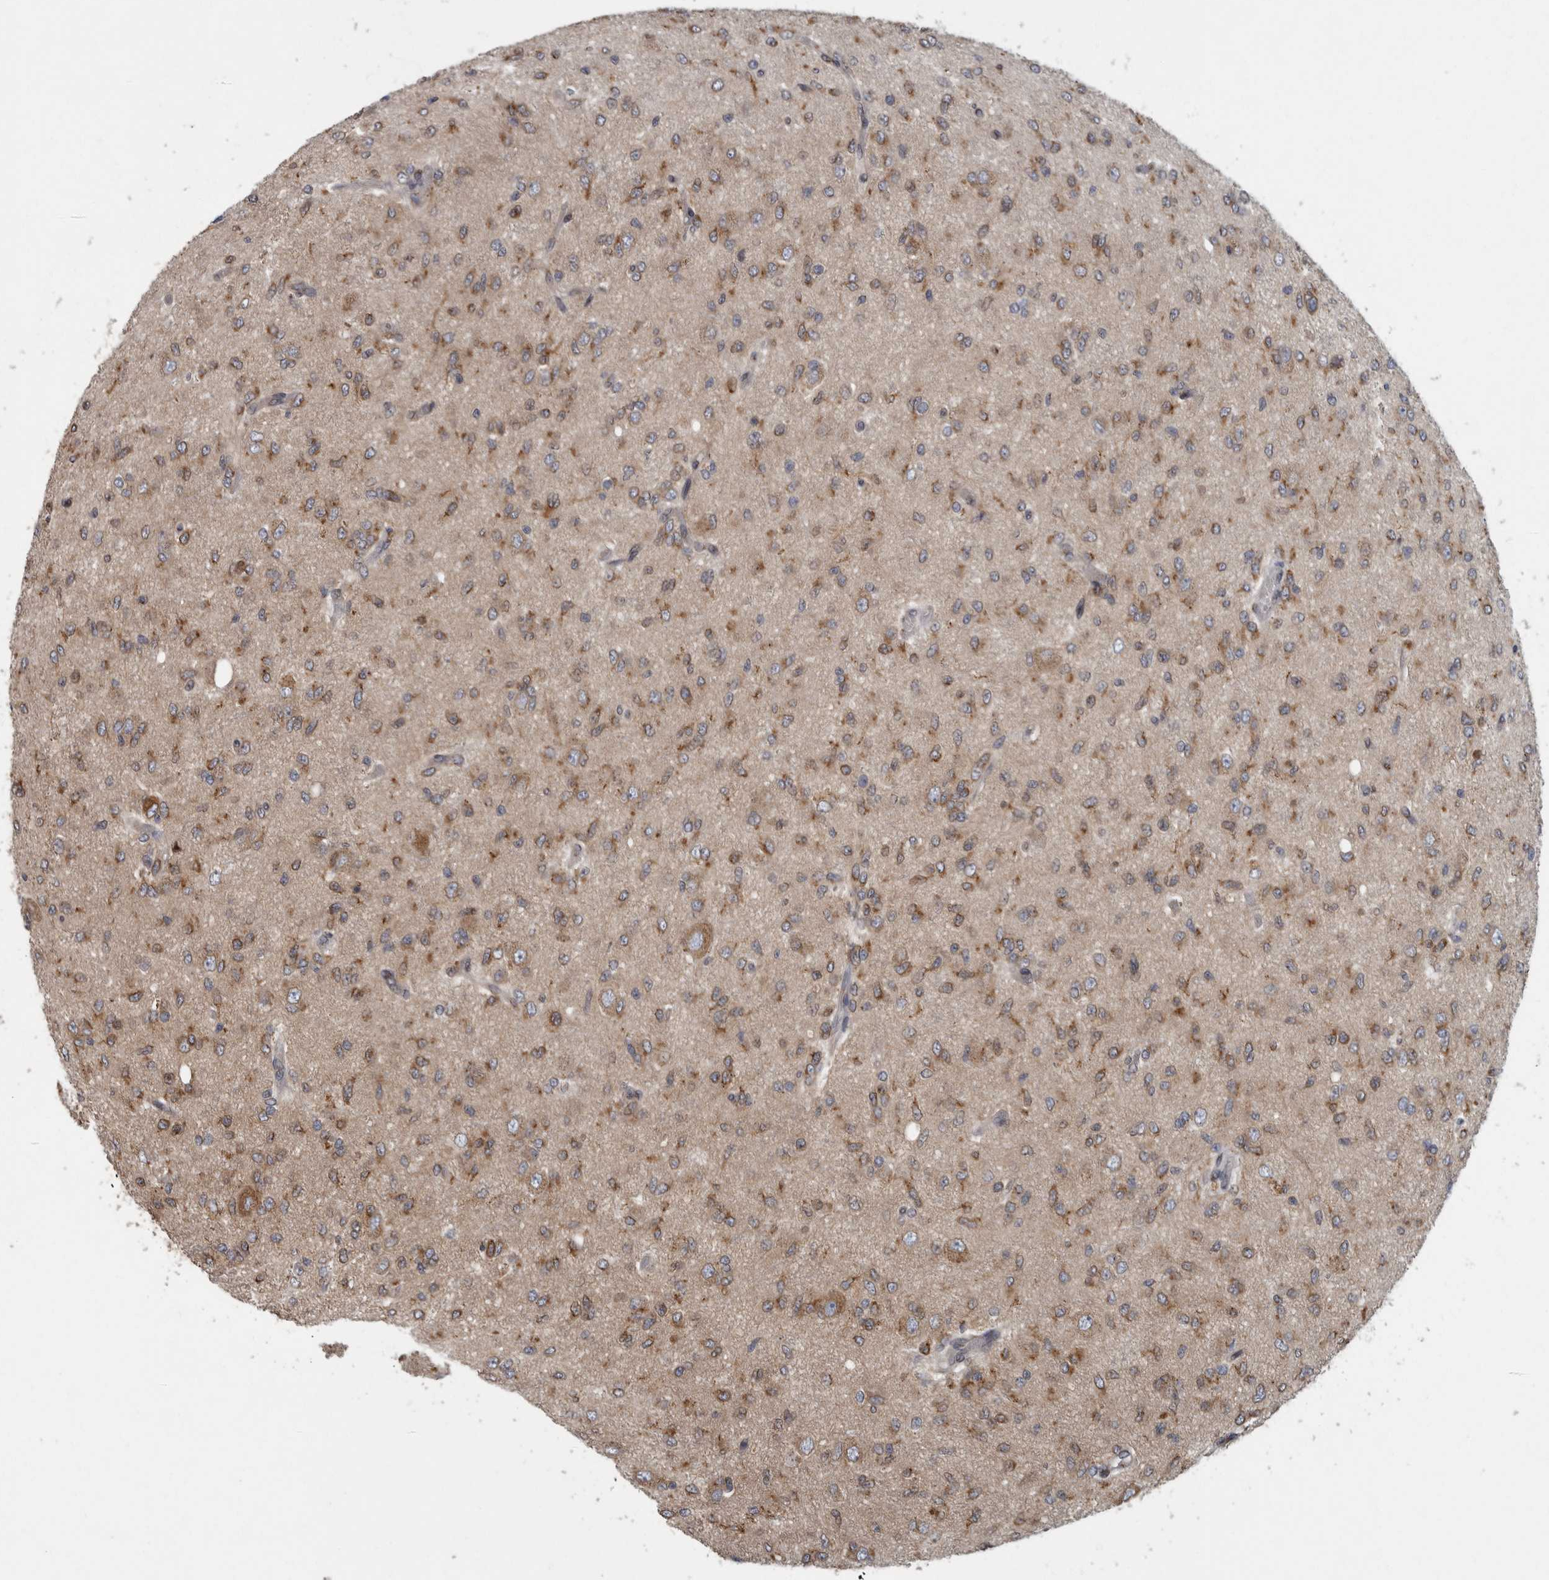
{"staining": {"intensity": "moderate", "quantity": "25%-75%", "location": "cytoplasmic/membranous"}, "tissue": "glioma", "cell_type": "Tumor cells", "image_type": "cancer", "snomed": [{"axis": "morphology", "description": "Glioma, malignant, High grade"}, {"axis": "topography", "description": "Brain"}], "caption": "Immunohistochemistry image of glioma stained for a protein (brown), which demonstrates medium levels of moderate cytoplasmic/membranous expression in approximately 25%-75% of tumor cells.", "gene": "LMAN2L", "patient": {"sex": "female", "age": 59}}